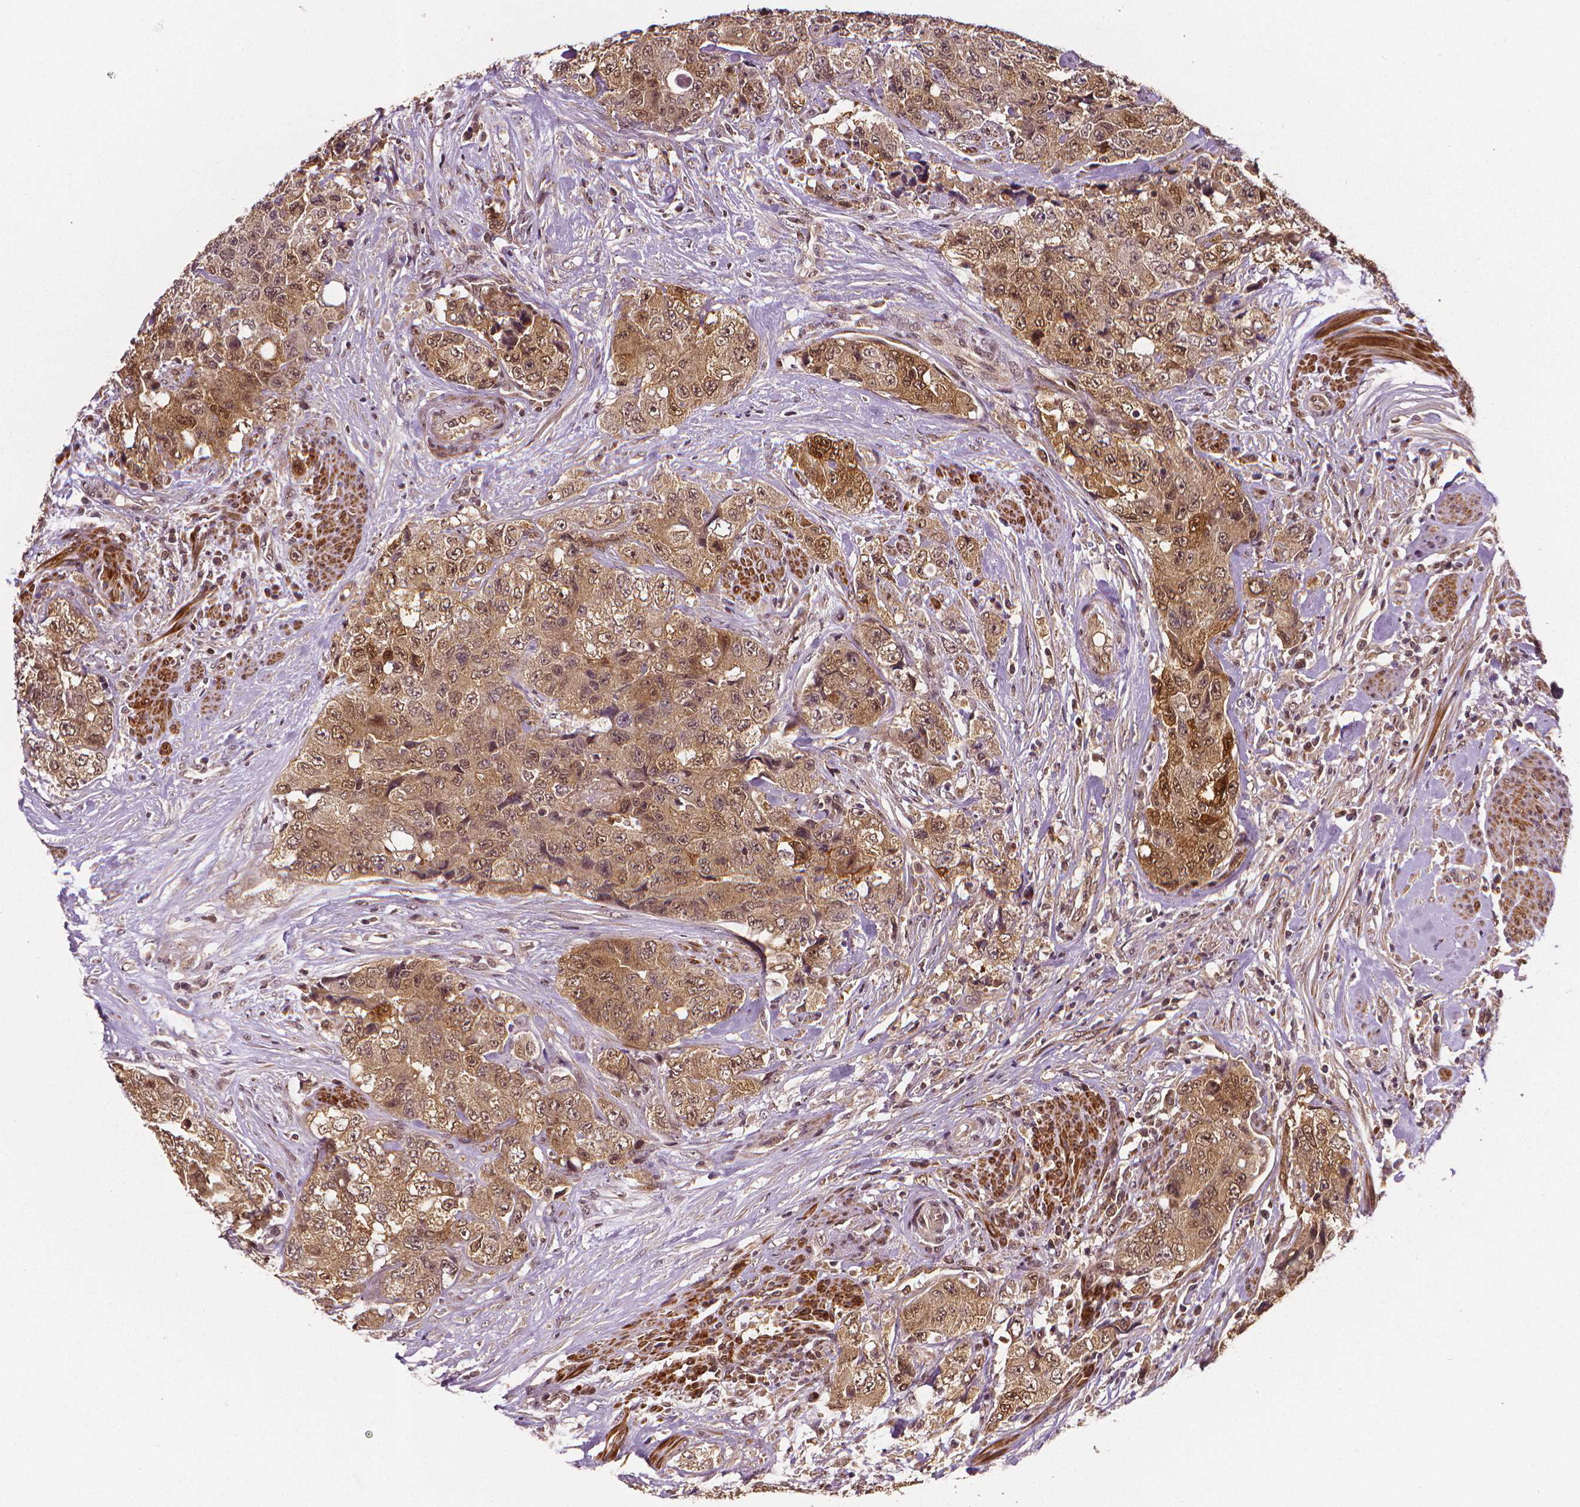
{"staining": {"intensity": "moderate", "quantity": ">75%", "location": "cytoplasmic/membranous,nuclear"}, "tissue": "urothelial cancer", "cell_type": "Tumor cells", "image_type": "cancer", "snomed": [{"axis": "morphology", "description": "Urothelial carcinoma, High grade"}, {"axis": "topography", "description": "Urinary bladder"}], "caption": "Human urothelial carcinoma (high-grade) stained for a protein (brown) reveals moderate cytoplasmic/membranous and nuclear positive staining in about >75% of tumor cells.", "gene": "STAT3", "patient": {"sex": "female", "age": 78}}